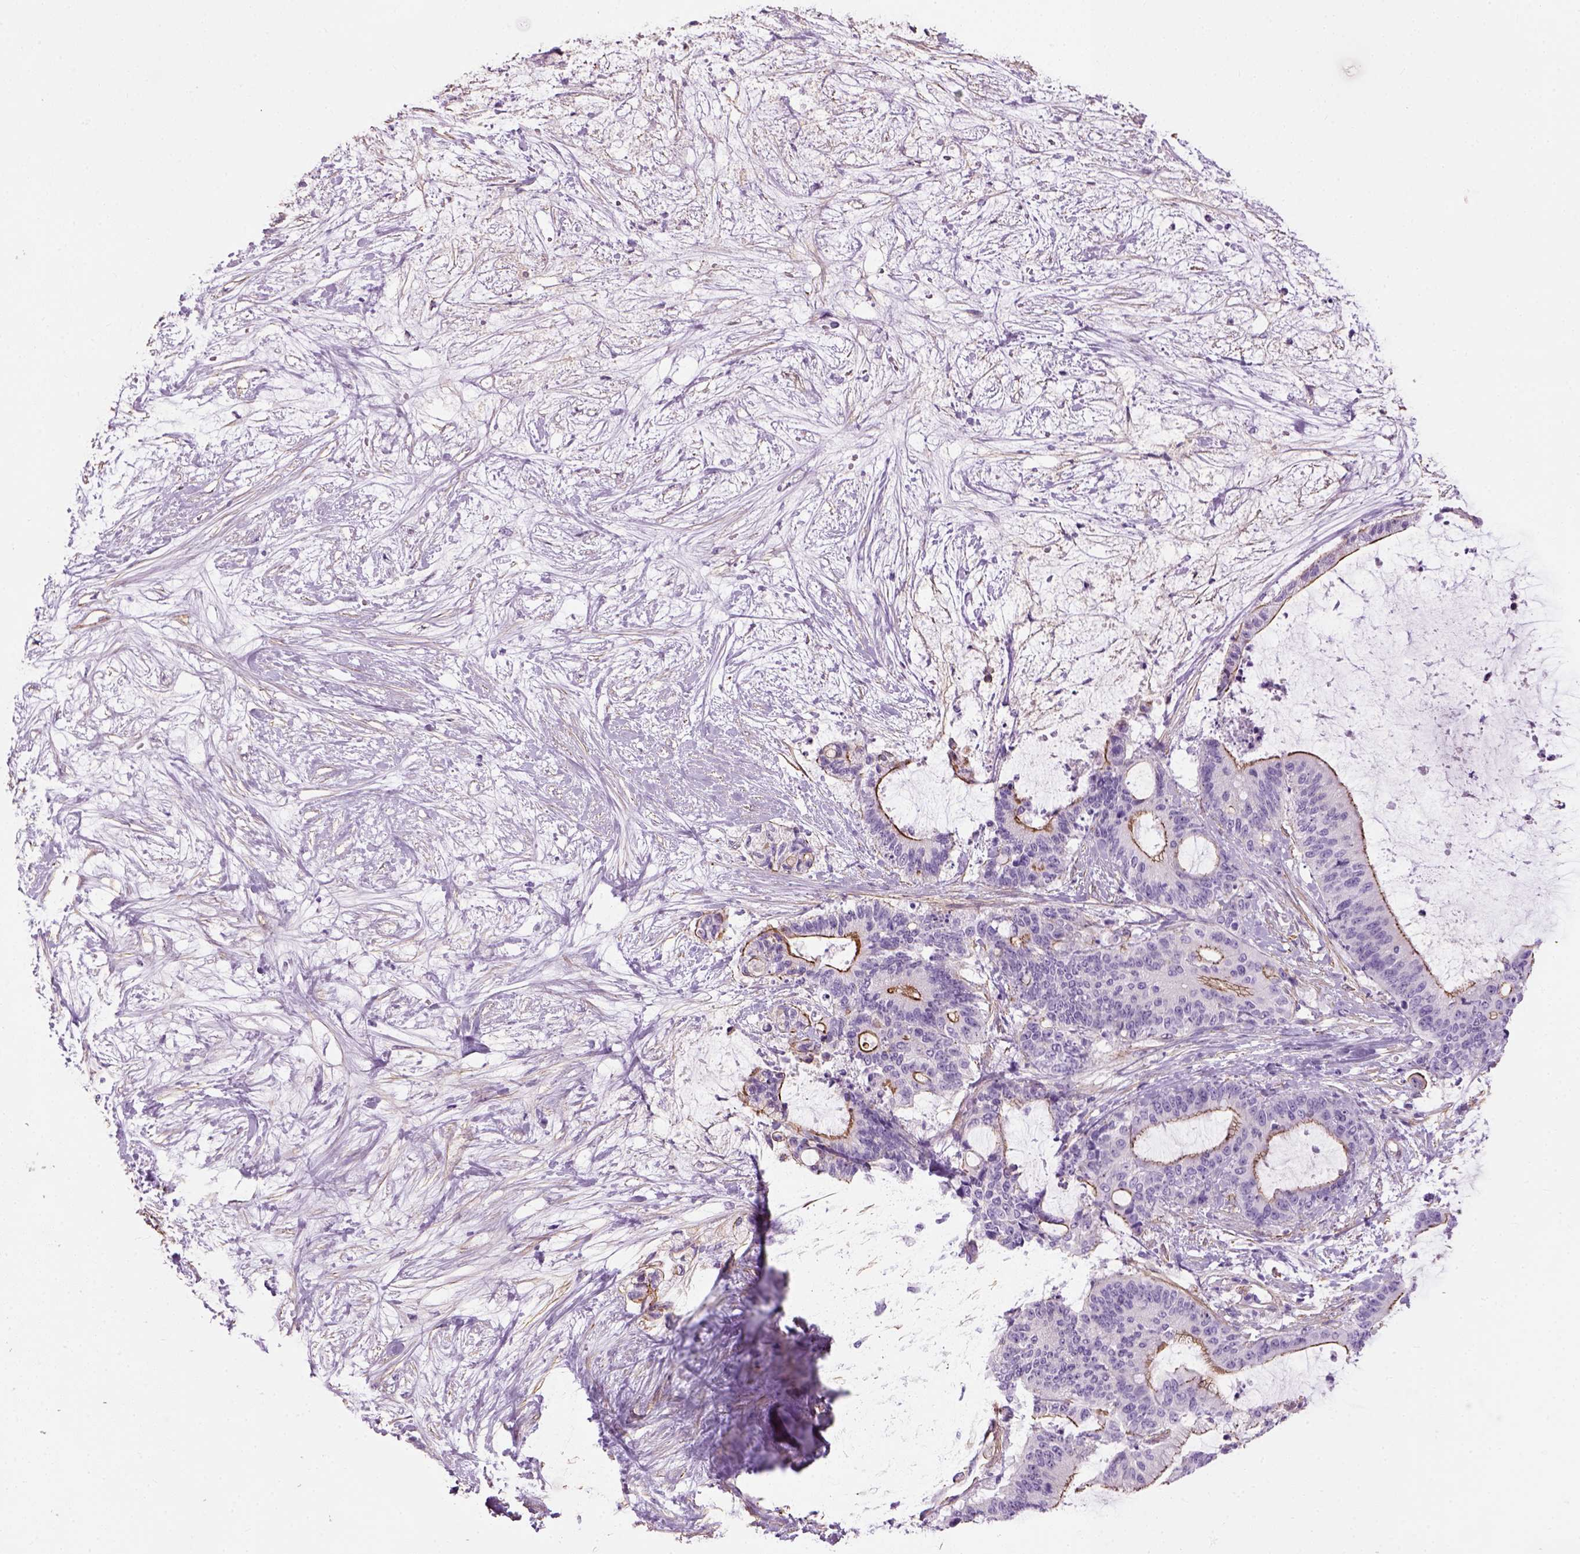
{"staining": {"intensity": "moderate", "quantity": ">75%", "location": "cytoplasmic/membranous"}, "tissue": "liver cancer", "cell_type": "Tumor cells", "image_type": "cancer", "snomed": [{"axis": "morphology", "description": "Cholangiocarcinoma"}, {"axis": "topography", "description": "Liver"}], "caption": "Cholangiocarcinoma (liver) stained with immunohistochemistry (IHC) demonstrates moderate cytoplasmic/membranous expression in approximately >75% of tumor cells.", "gene": "FAM161A", "patient": {"sex": "female", "age": 73}}